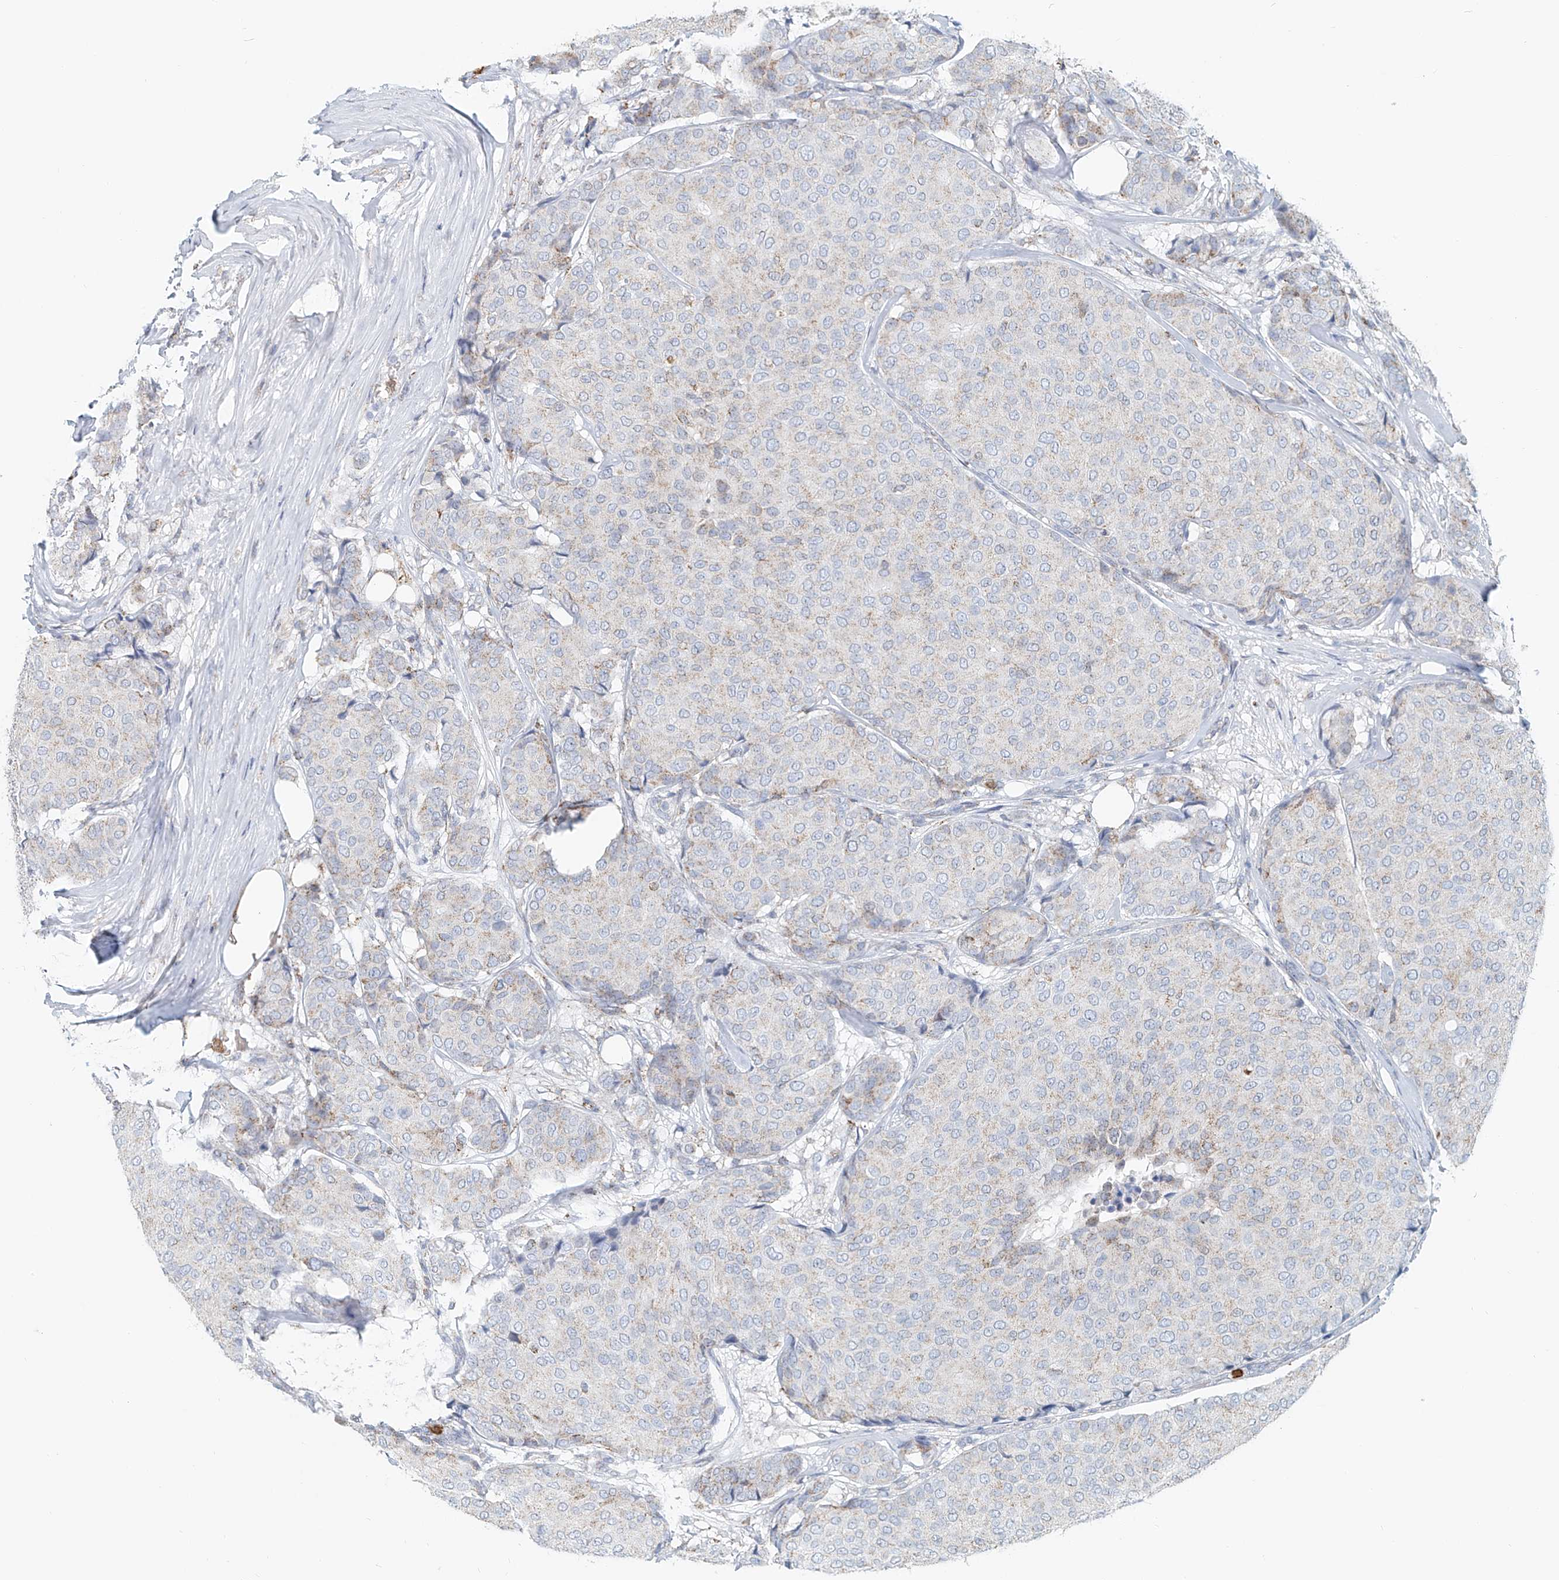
{"staining": {"intensity": "weak", "quantity": "<25%", "location": "cytoplasmic/membranous"}, "tissue": "breast cancer", "cell_type": "Tumor cells", "image_type": "cancer", "snomed": [{"axis": "morphology", "description": "Duct carcinoma"}, {"axis": "topography", "description": "Breast"}], "caption": "DAB (3,3'-diaminobenzidine) immunohistochemical staining of human invasive ductal carcinoma (breast) reveals no significant expression in tumor cells.", "gene": "PTPRA", "patient": {"sex": "female", "age": 75}}